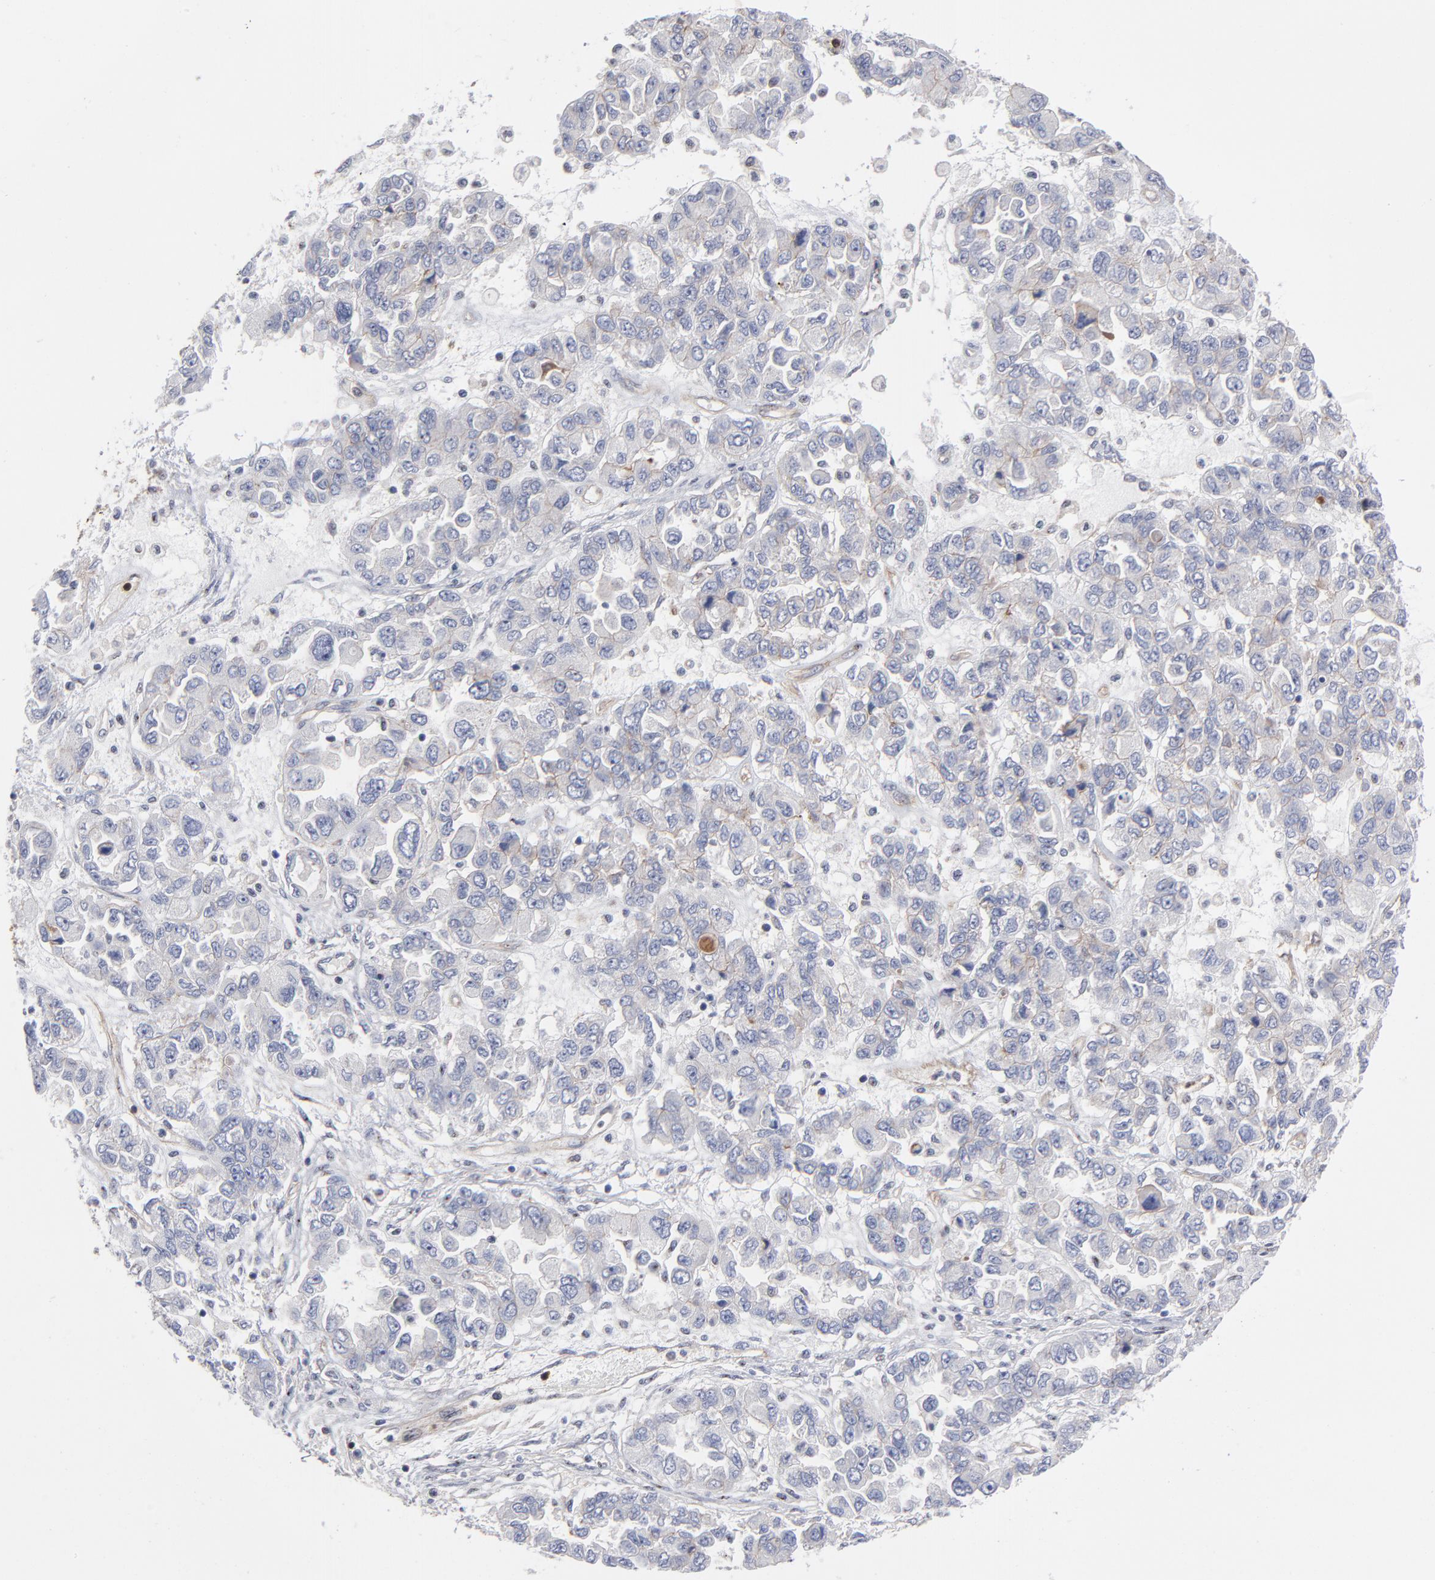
{"staining": {"intensity": "negative", "quantity": "none", "location": "none"}, "tissue": "ovarian cancer", "cell_type": "Tumor cells", "image_type": "cancer", "snomed": [{"axis": "morphology", "description": "Cystadenocarcinoma, serous, NOS"}, {"axis": "topography", "description": "Ovary"}], "caption": "Tumor cells show no significant protein staining in ovarian serous cystadenocarcinoma.", "gene": "PXN", "patient": {"sex": "female", "age": 84}}